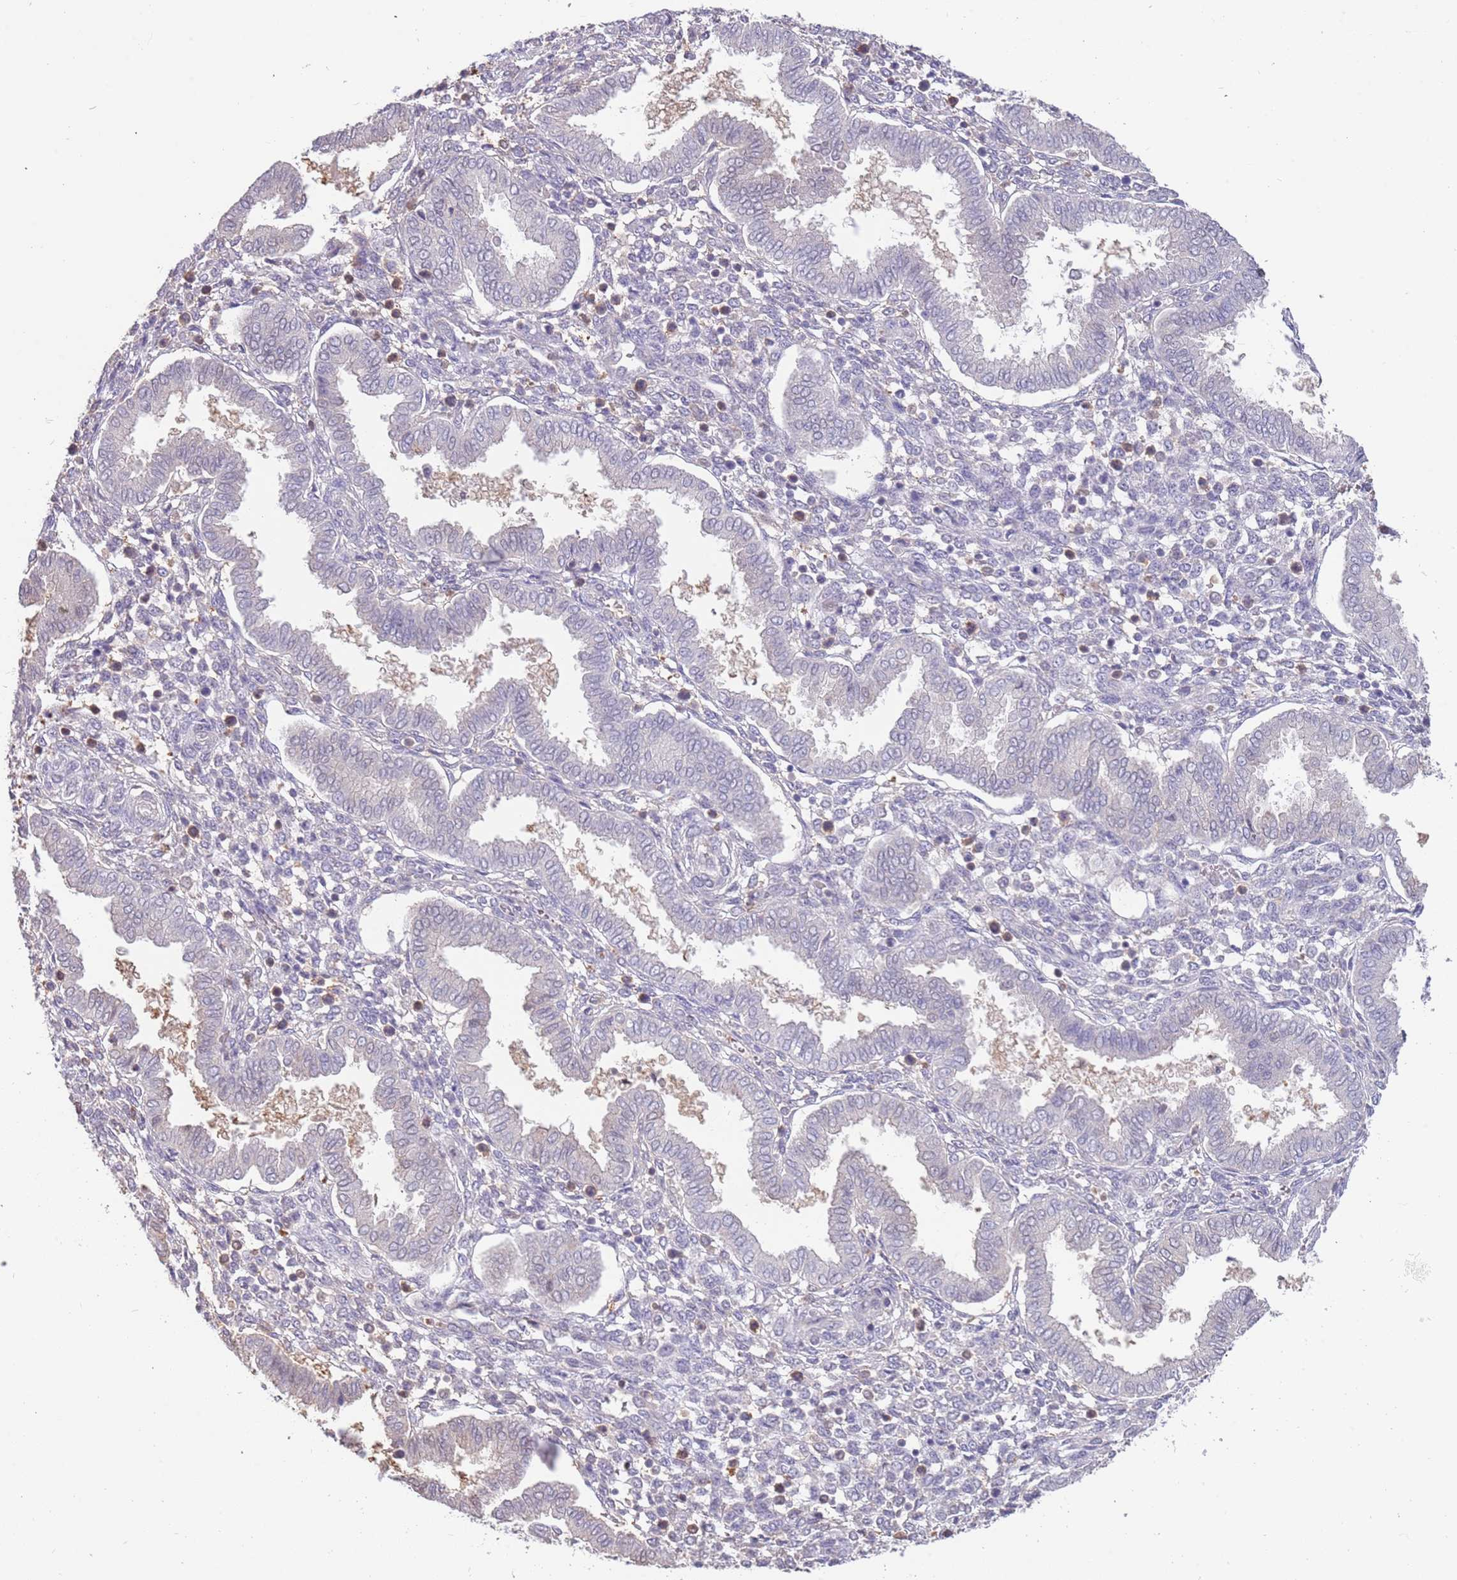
{"staining": {"intensity": "negative", "quantity": "none", "location": "none"}, "tissue": "endometrium", "cell_type": "Cells in endometrial stroma", "image_type": "normal", "snomed": [{"axis": "morphology", "description": "Normal tissue, NOS"}, {"axis": "topography", "description": "Endometrium"}], "caption": "Immunohistochemical staining of unremarkable human endometrium displays no significant staining in cells in endometrial stroma.", "gene": "AP5S1", "patient": {"sex": "female", "age": 24}}